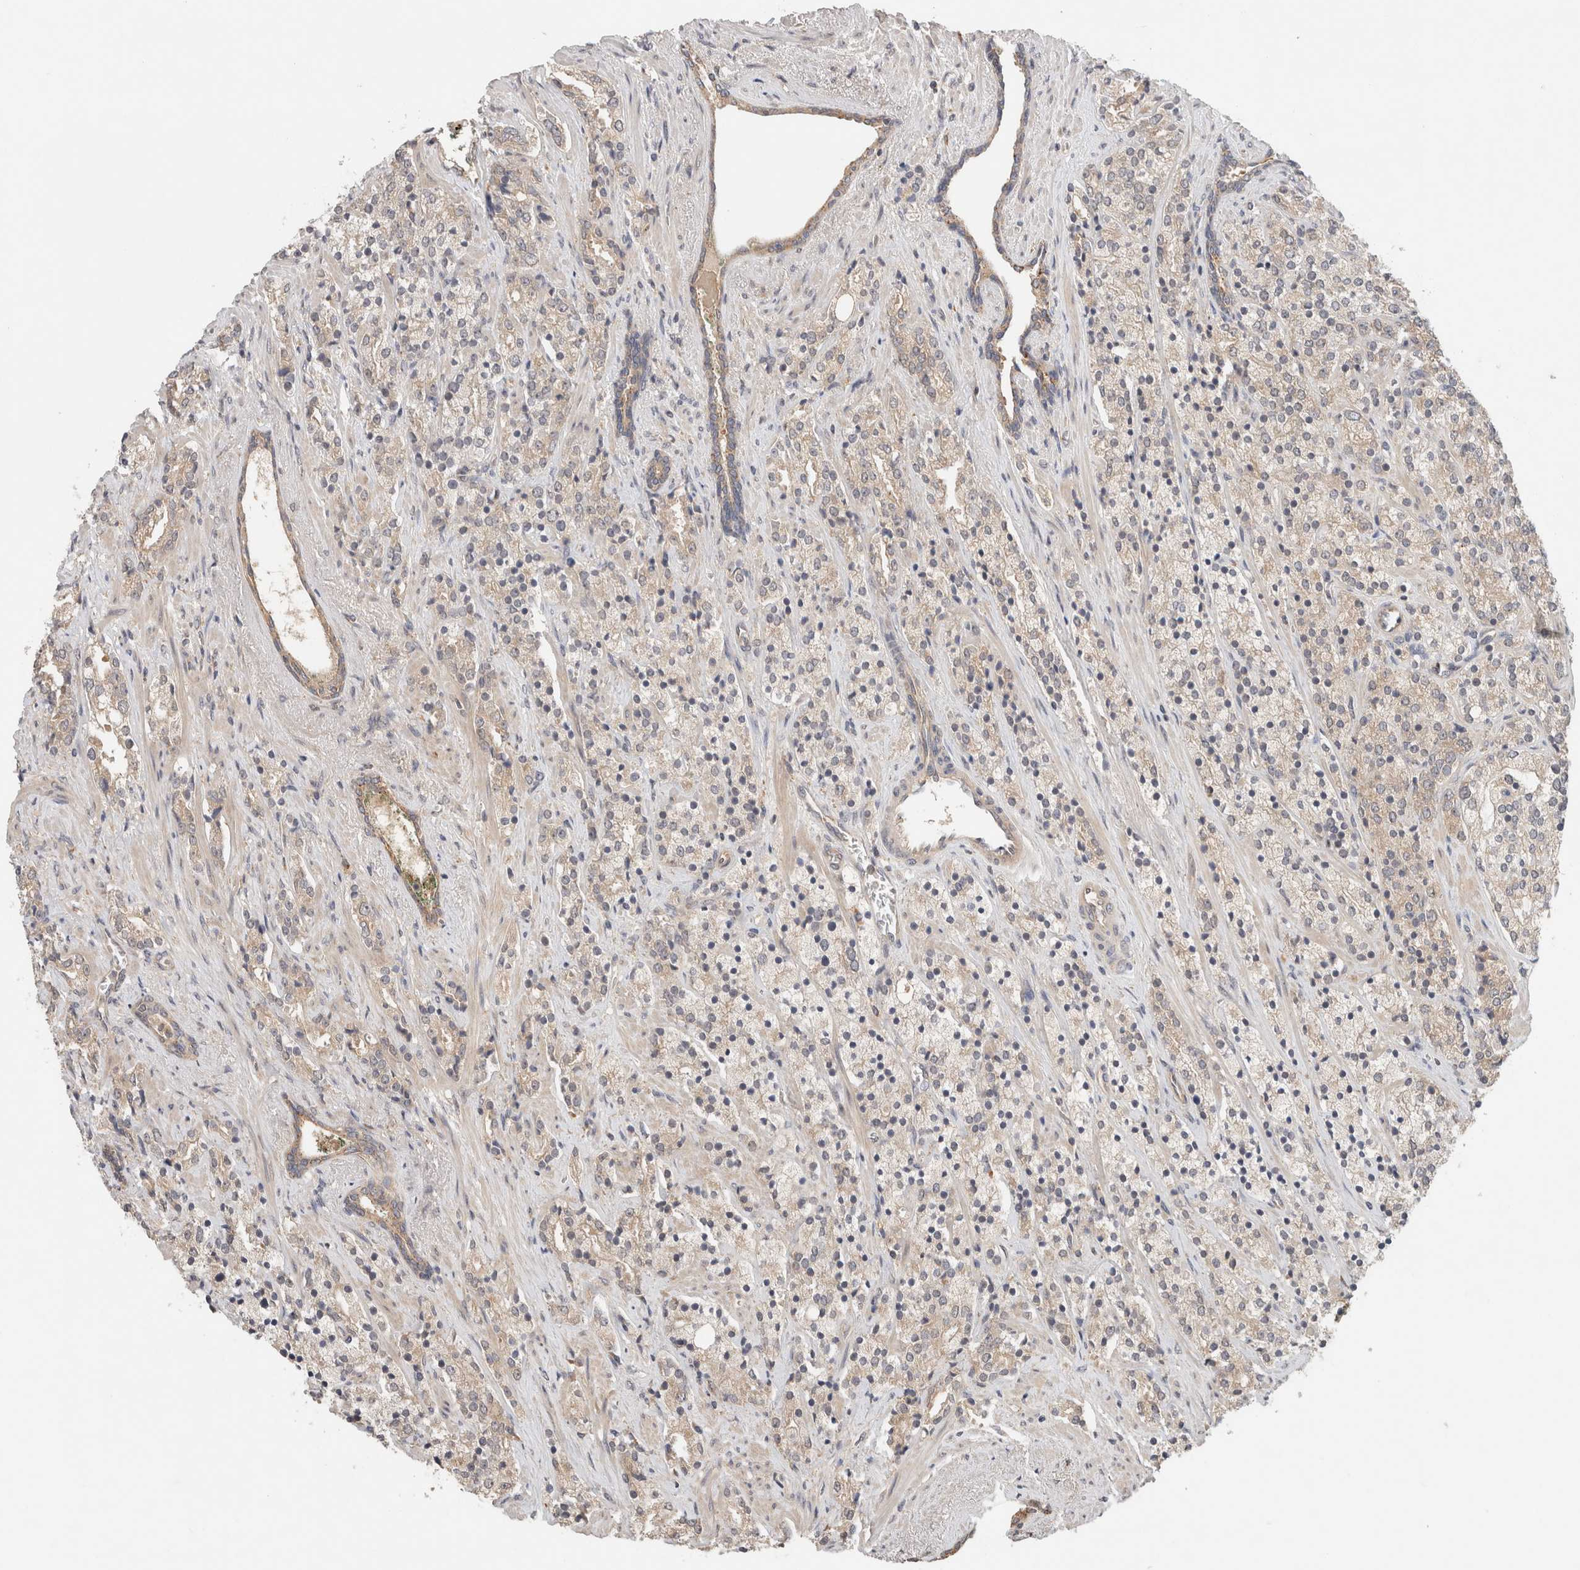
{"staining": {"intensity": "weak", "quantity": "25%-75%", "location": "cytoplasmic/membranous"}, "tissue": "prostate cancer", "cell_type": "Tumor cells", "image_type": "cancer", "snomed": [{"axis": "morphology", "description": "Adenocarcinoma, High grade"}, {"axis": "topography", "description": "Prostate"}], "caption": "Immunohistochemistry (IHC) micrograph of neoplastic tissue: human adenocarcinoma (high-grade) (prostate) stained using immunohistochemistry (IHC) demonstrates low levels of weak protein expression localized specifically in the cytoplasmic/membranous of tumor cells, appearing as a cytoplasmic/membranous brown color.", "gene": "SGK1", "patient": {"sex": "male", "age": 71}}